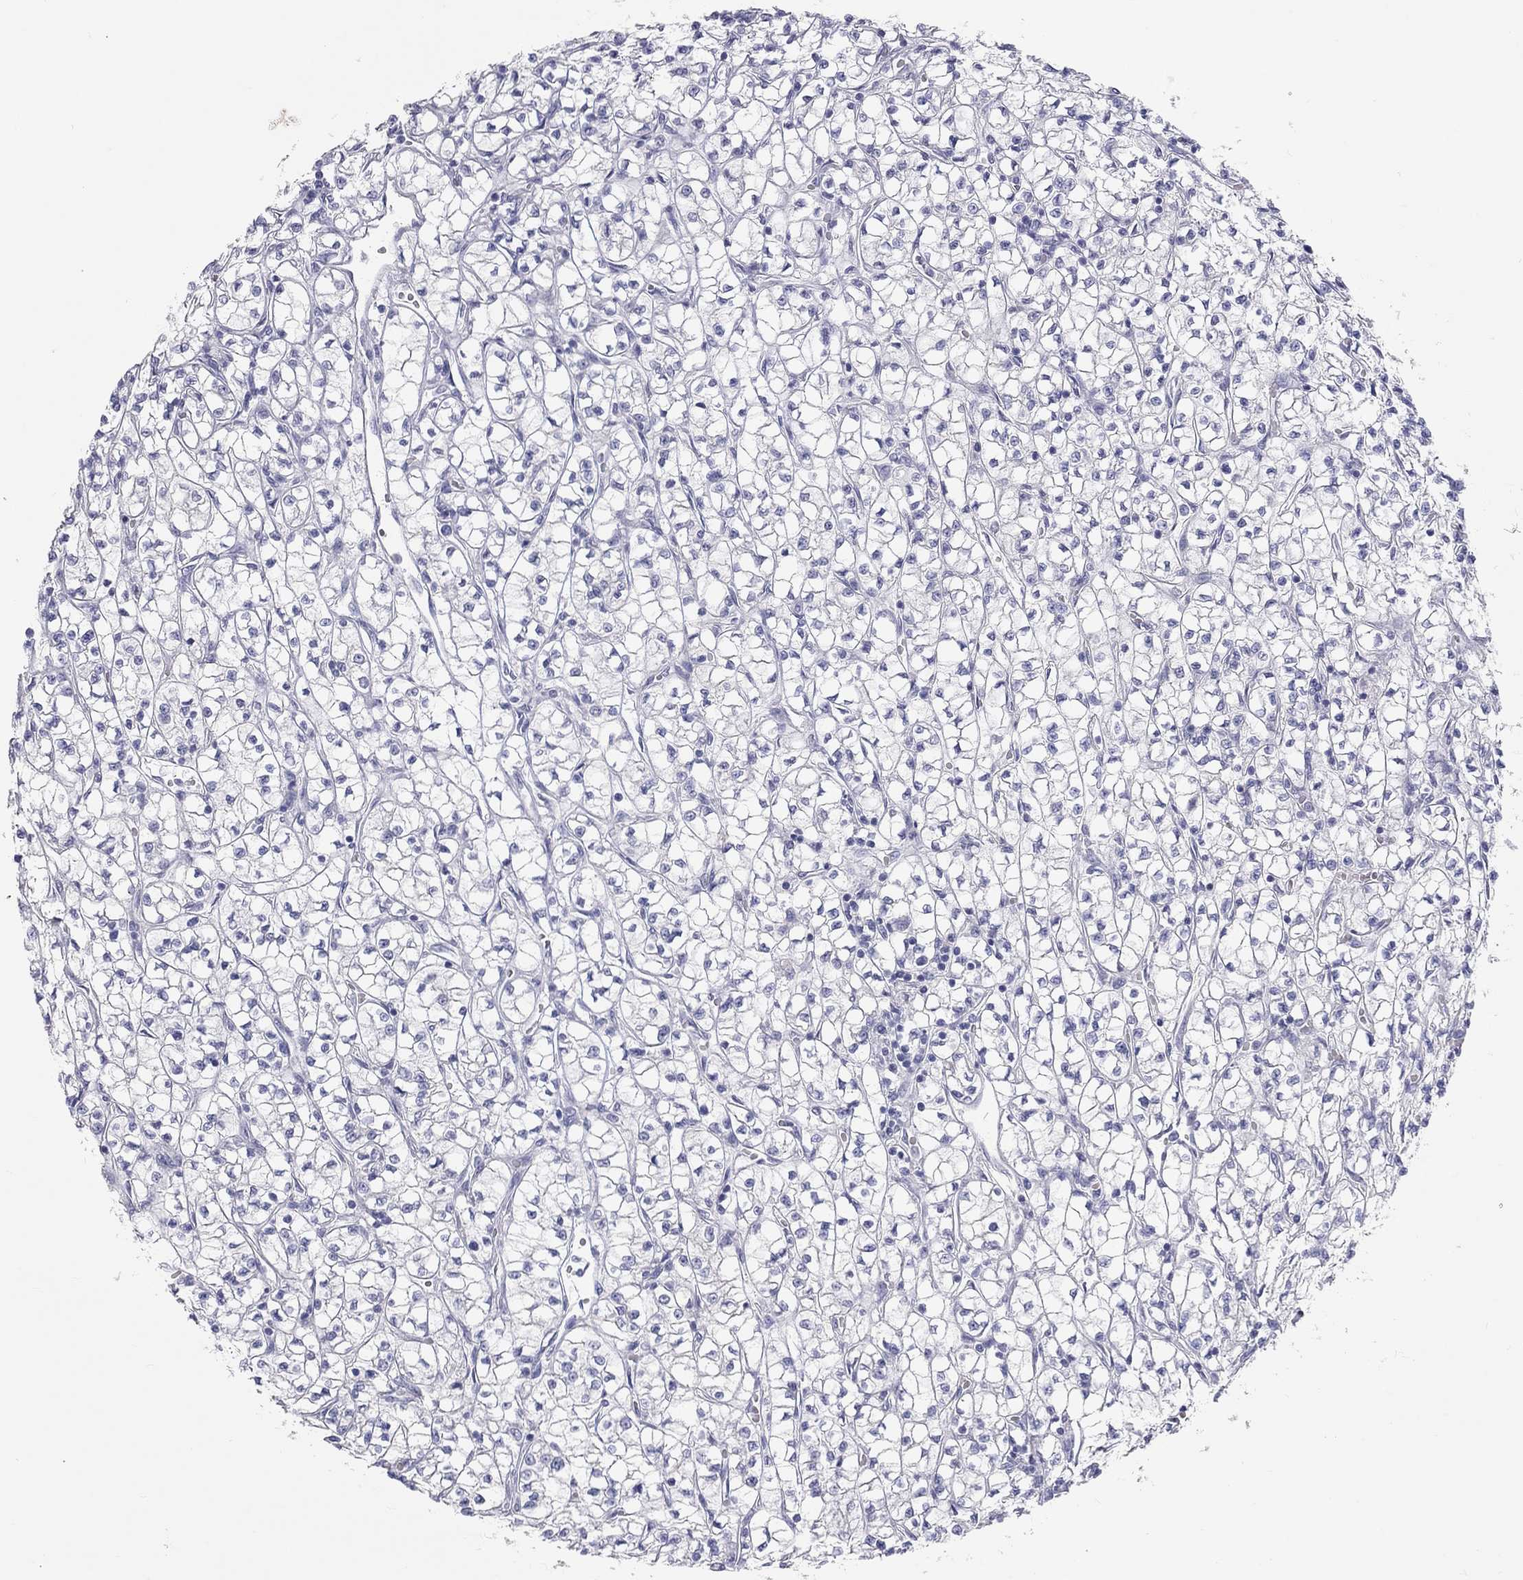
{"staining": {"intensity": "negative", "quantity": "none", "location": "none"}, "tissue": "renal cancer", "cell_type": "Tumor cells", "image_type": "cancer", "snomed": [{"axis": "morphology", "description": "Adenocarcinoma, NOS"}, {"axis": "topography", "description": "Kidney"}], "caption": "Renal adenocarcinoma stained for a protein using IHC shows no expression tumor cells.", "gene": "PCDHGC5", "patient": {"sex": "female", "age": 64}}